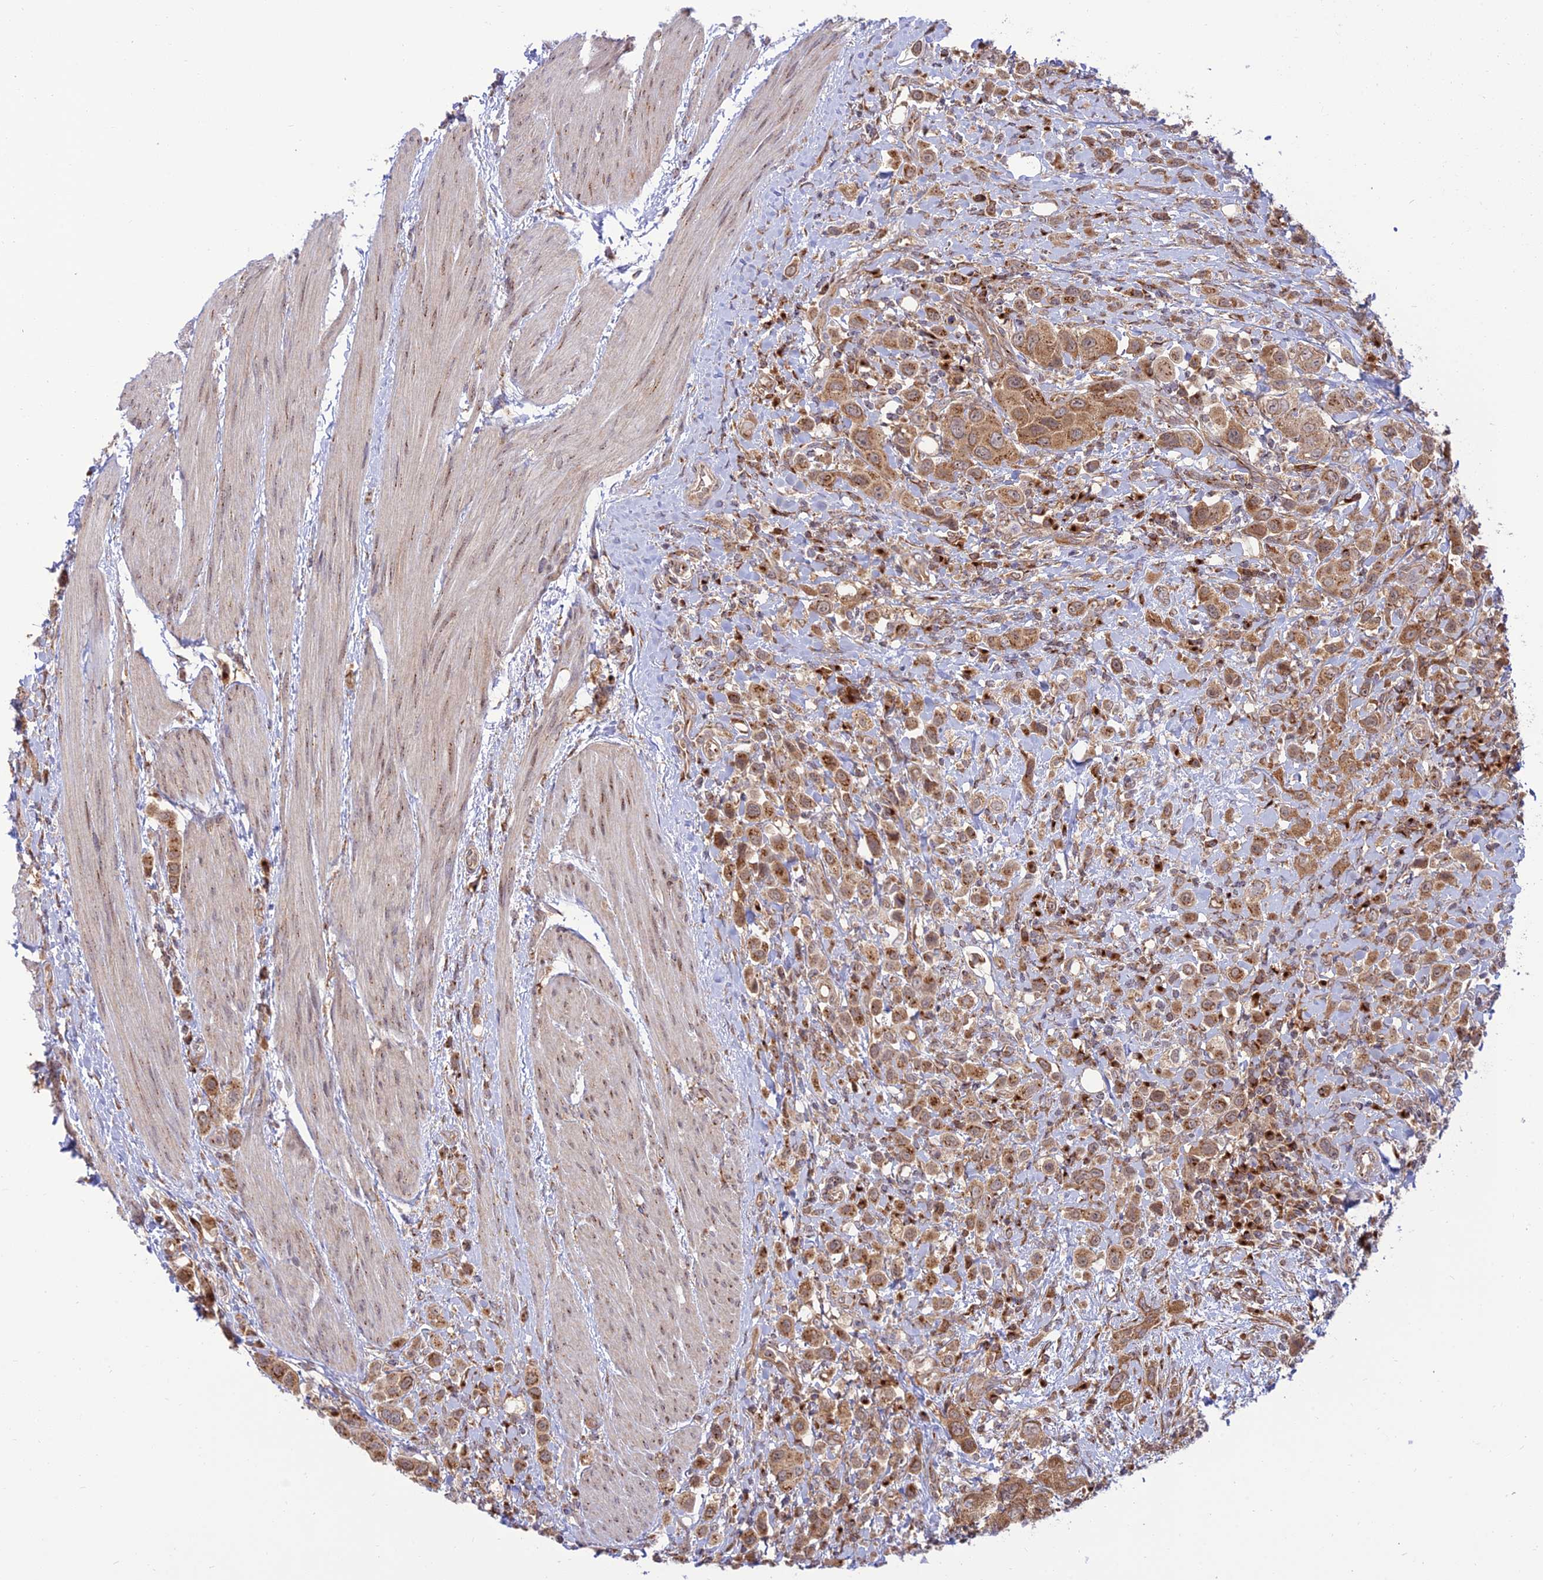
{"staining": {"intensity": "moderate", "quantity": ">75%", "location": "cytoplasmic/membranous"}, "tissue": "urothelial cancer", "cell_type": "Tumor cells", "image_type": "cancer", "snomed": [{"axis": "morphology", "description": "Urothelial carcinoma, High grade"}, {"axis": "topography", "description": "Urinary bladder"}], "caption": "Urothelial cancer stained with immunohistochemistry shows moderate cytoplasmic/membranous expression in approximately >75% of tumor cells.", "gene": "GOLGA3", "patient": {"sex": "male", "age": 50}}